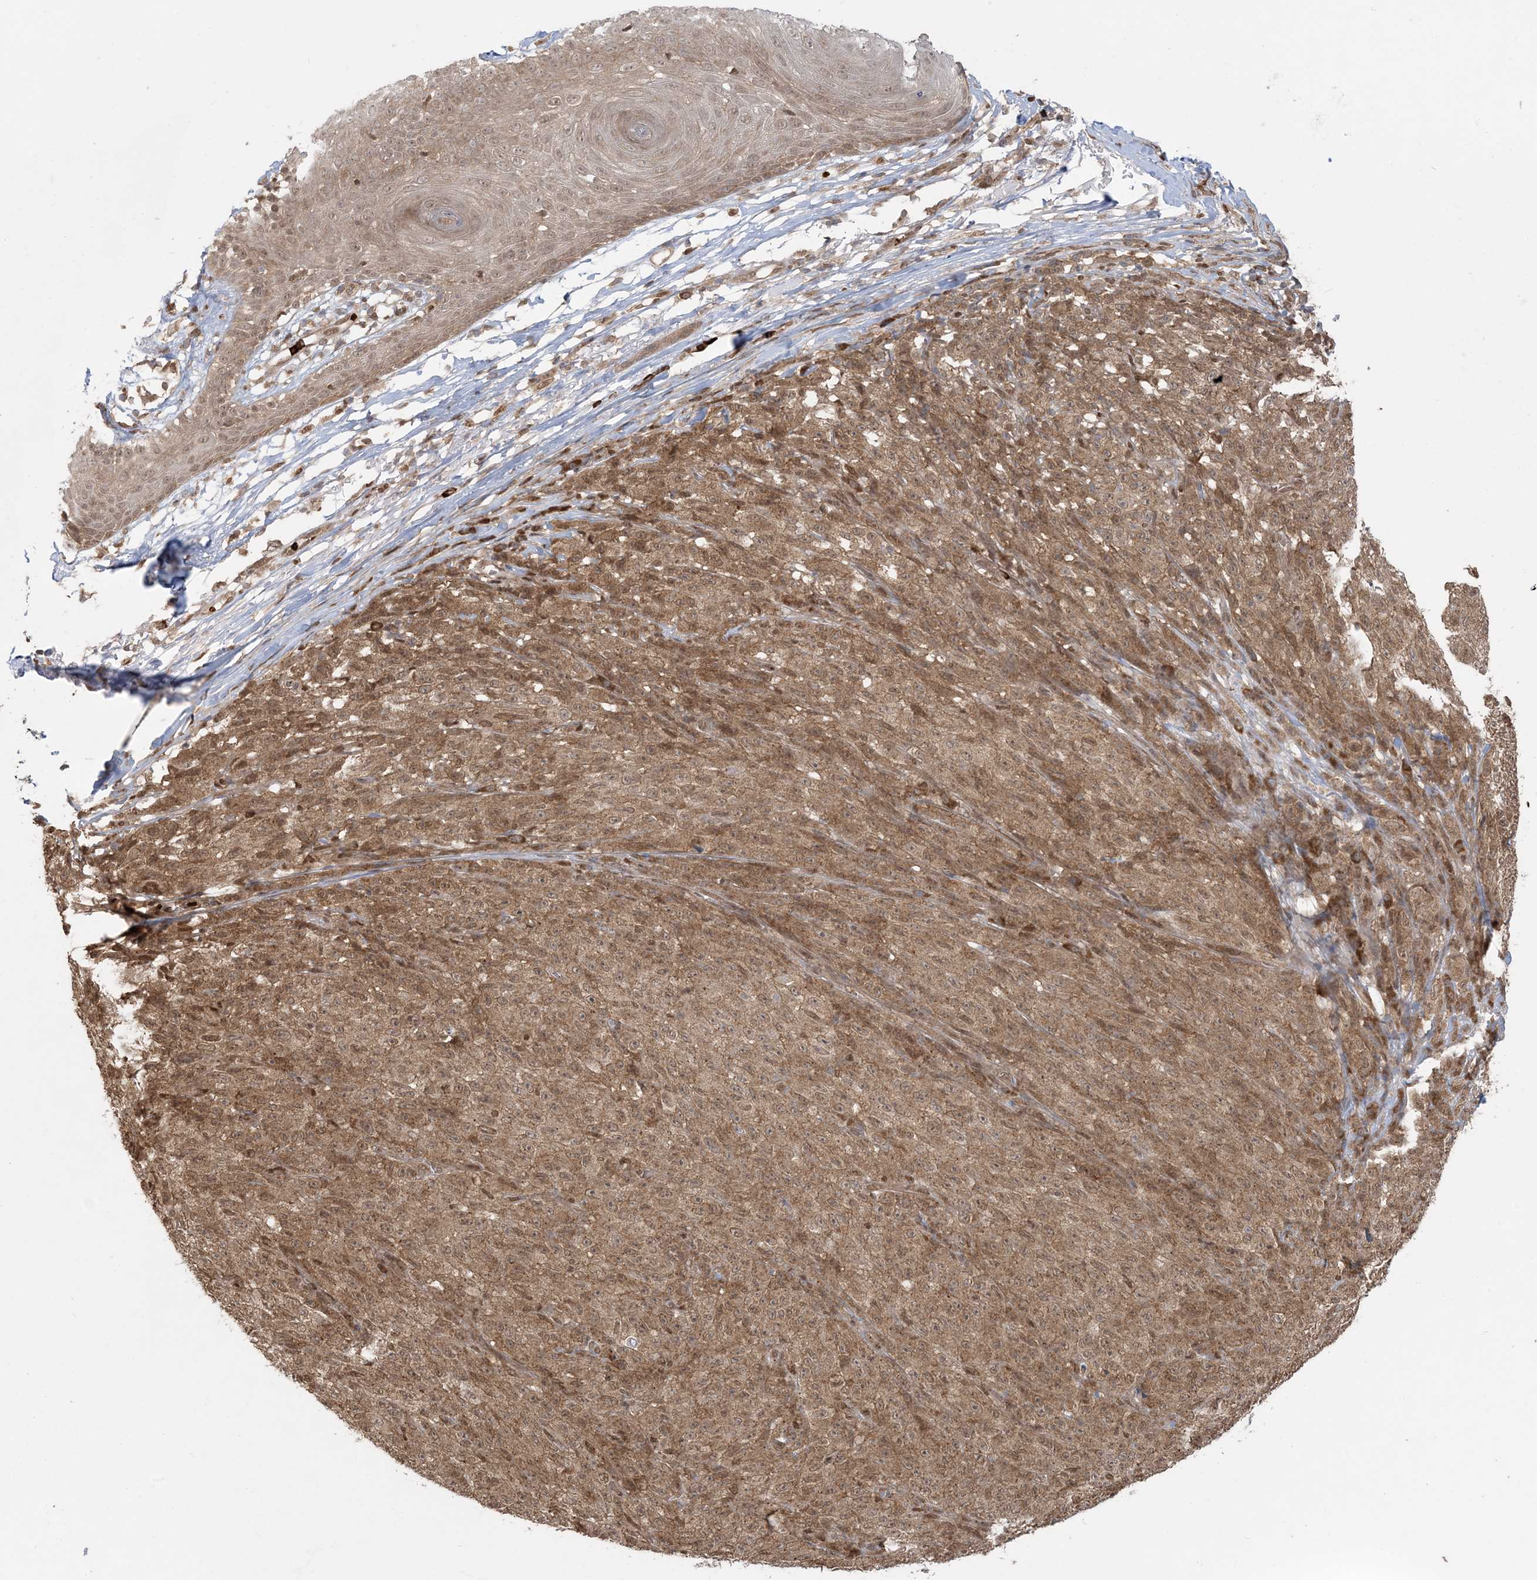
{"staining": {"intensity": "moderate", "quantity": ">75%", "location": "cytoplasmic/membranous"}, "tissue": "melanoma", "cell_type": "Tumor cells", "image_type": "cancer", "snomed": [{"axis": "morphology", "description": "Malignant melanoma, NOS"}, {"axis": "topography", "description": "Skin"}], "caption": "Melanoma stained with immunohistochemistry (IHC) shows moderate cytoplasmic/membranous staining in approximately >75% of tumor cells.", "gene": "ABCF3", "patient": {"sex": "female", "age": 82}}